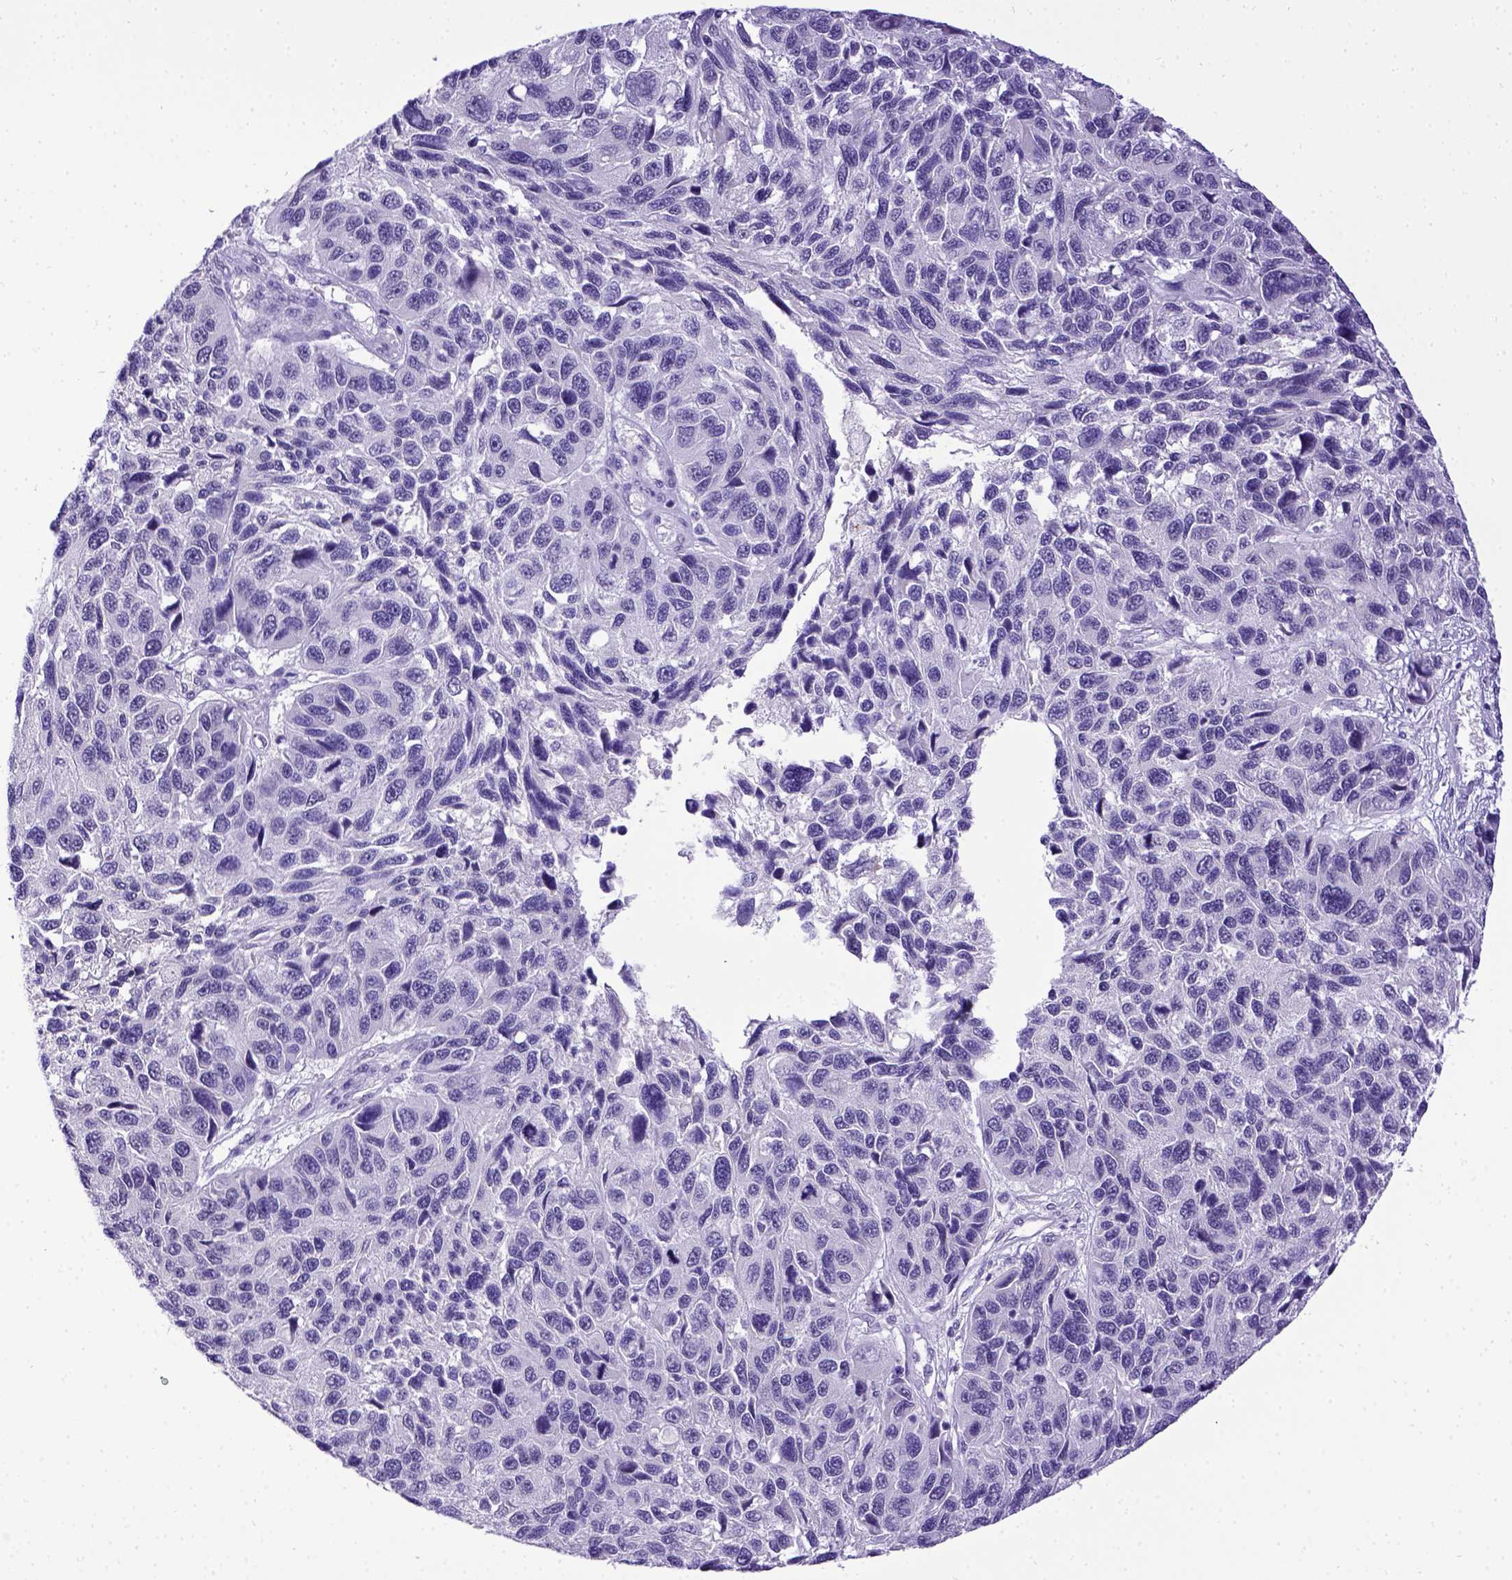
{"staining": {"intensity": "negative", "quantity": "none", "location": "none"}, "tissue": "melanoma", "cell_type": "Tumor cells", "image_type": "cancer", "snomed": [{"axis": "morphology", "description": "Malignant melanoma, NOS"}, {"axis": "topography", "description": "Skin"}], "caption": "Immunohistochemical staining of human melanoma displays no significant expression in tumor cells.", "gene": "ESR1", "patient": {"sex": "male", "age": 53}}